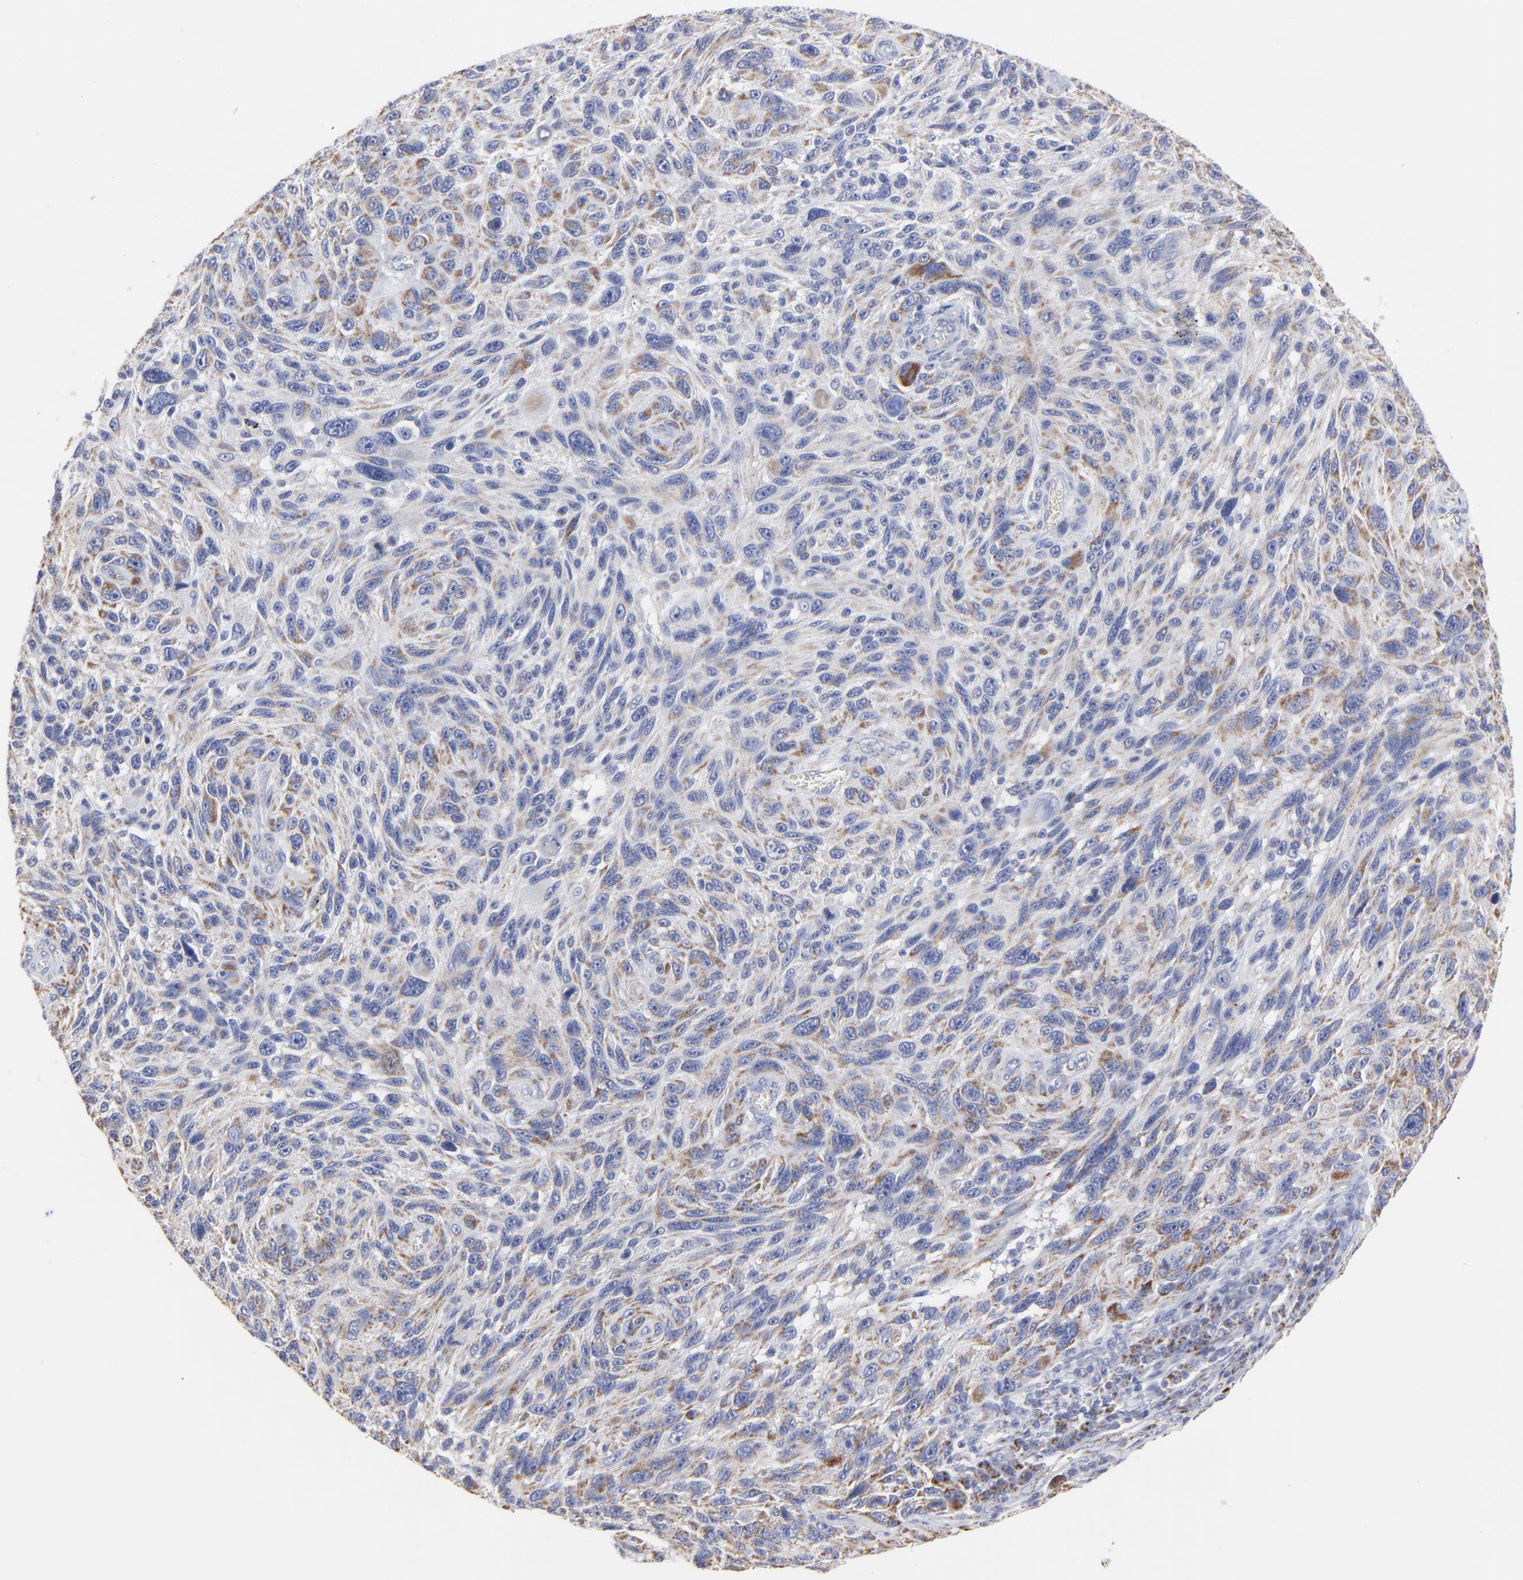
{"staining": {"intensity": "weak", "quantity": "25%-75%", "location": "cytoplasmic/membranous"}, "tissue": "melanoma", "cell_type": "Tumor cells", "image_type": "cancer", "snomed": [{"axis": "morphology", "description": "Malignant melanoma, NOS"}, {"axis": "topography", "description": "Skin"}], "caption": "A photomicrograph of malignant melanoma stained for a protein displays weak cytoplasmic/membranous brown staining in tumor cells.", "gene": "PINK1", "patient": {"sex": "male", "age": 53}}